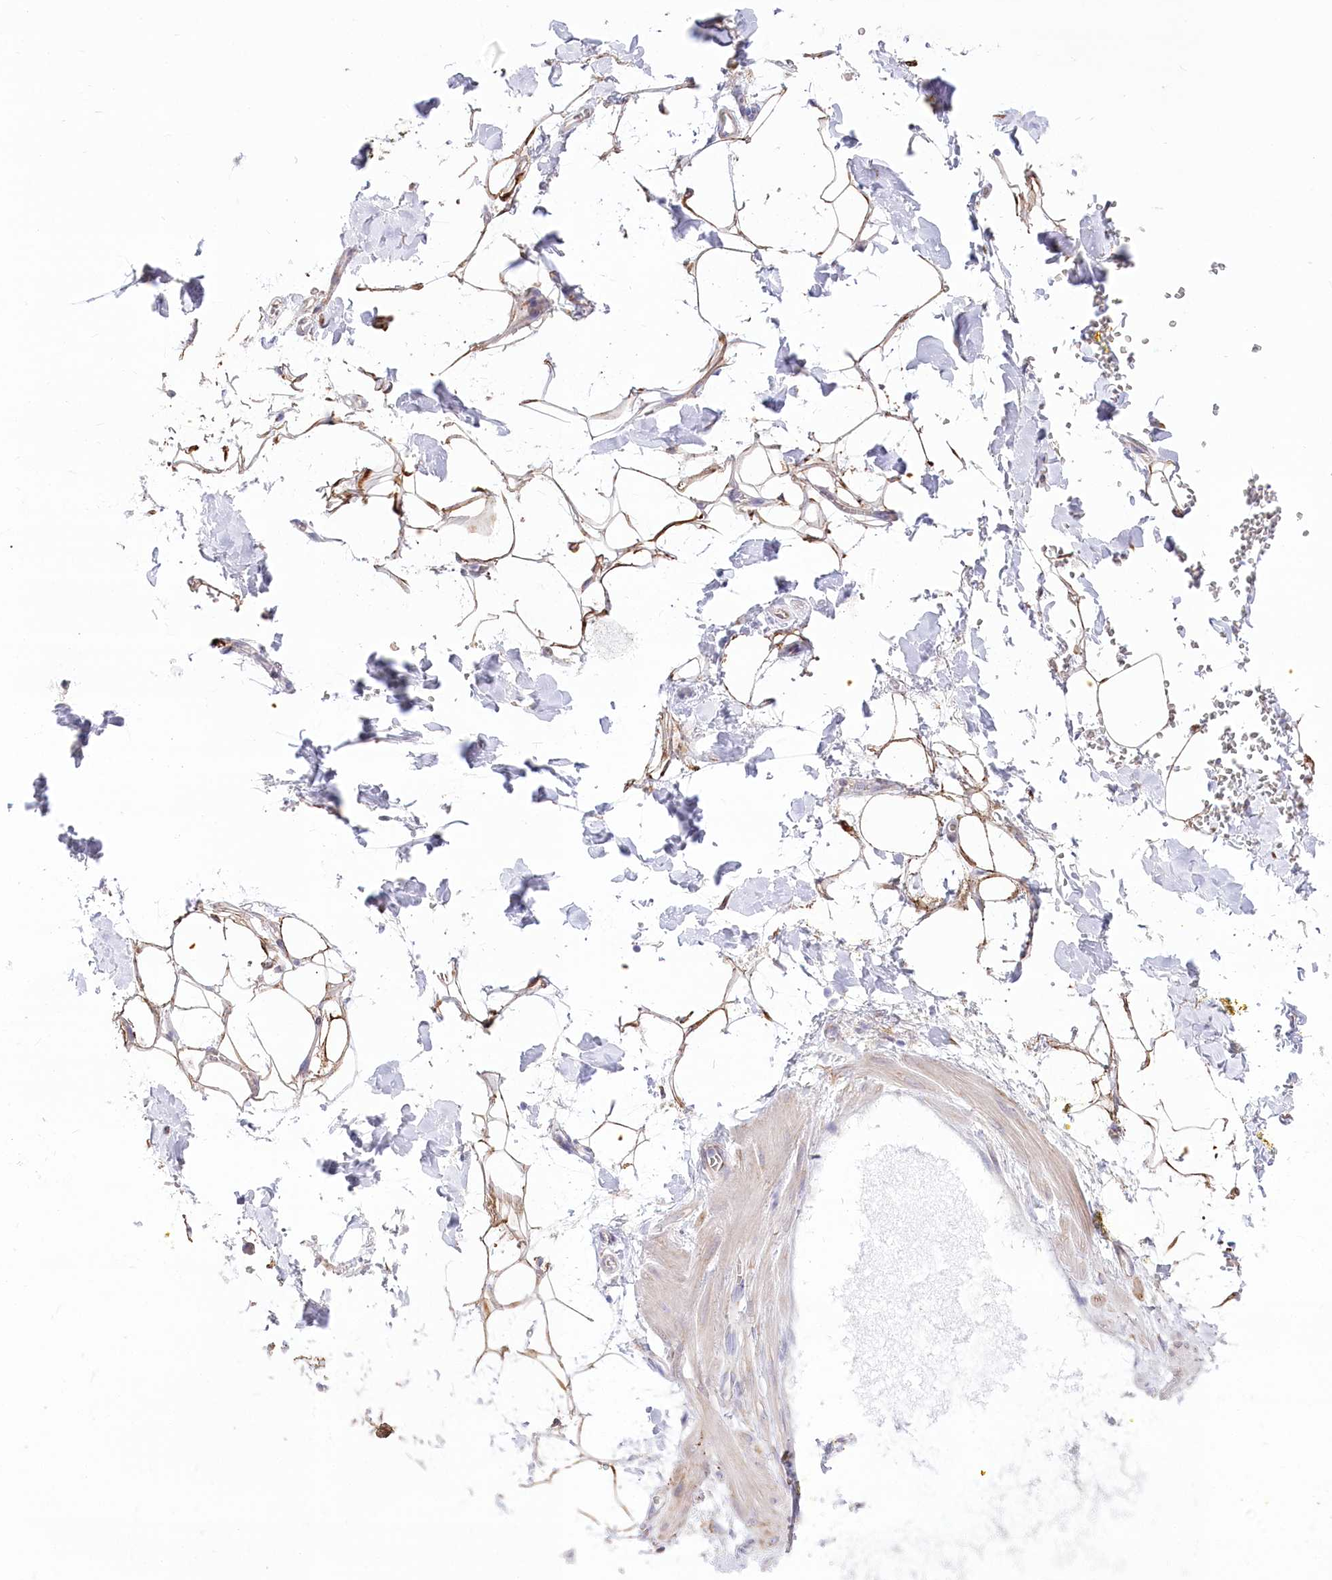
{"staining": {"intensity": "moderate", "quantity": ">75%", "location": "cytoplasmic/membranous"}, "tissue": "adipose tissue", "cell_type": "Adipocytes", "image_type": "normal", "snomed": [{"axis": "morphology", "description": "Normal tissue, NOS"}, {"axis": "morphology", "description": "Adenocarcinoma, NOS"}, {"axis": "topography", "description": "Pancreas"}, {"axis": "topography", "description": "Peripheral nerve tissue"}], "caption": "Immunohistochemical staining of unremarkable human adipose tissue displays >75% levels of moderate cytoplasmic/membranous protein expression in approximately >75% of adipocytes. (DAB = brown stain, brightfield microscopy at high magnification).", "gene": "STT3B", "patient": {"sex": "male", "age": 59}}